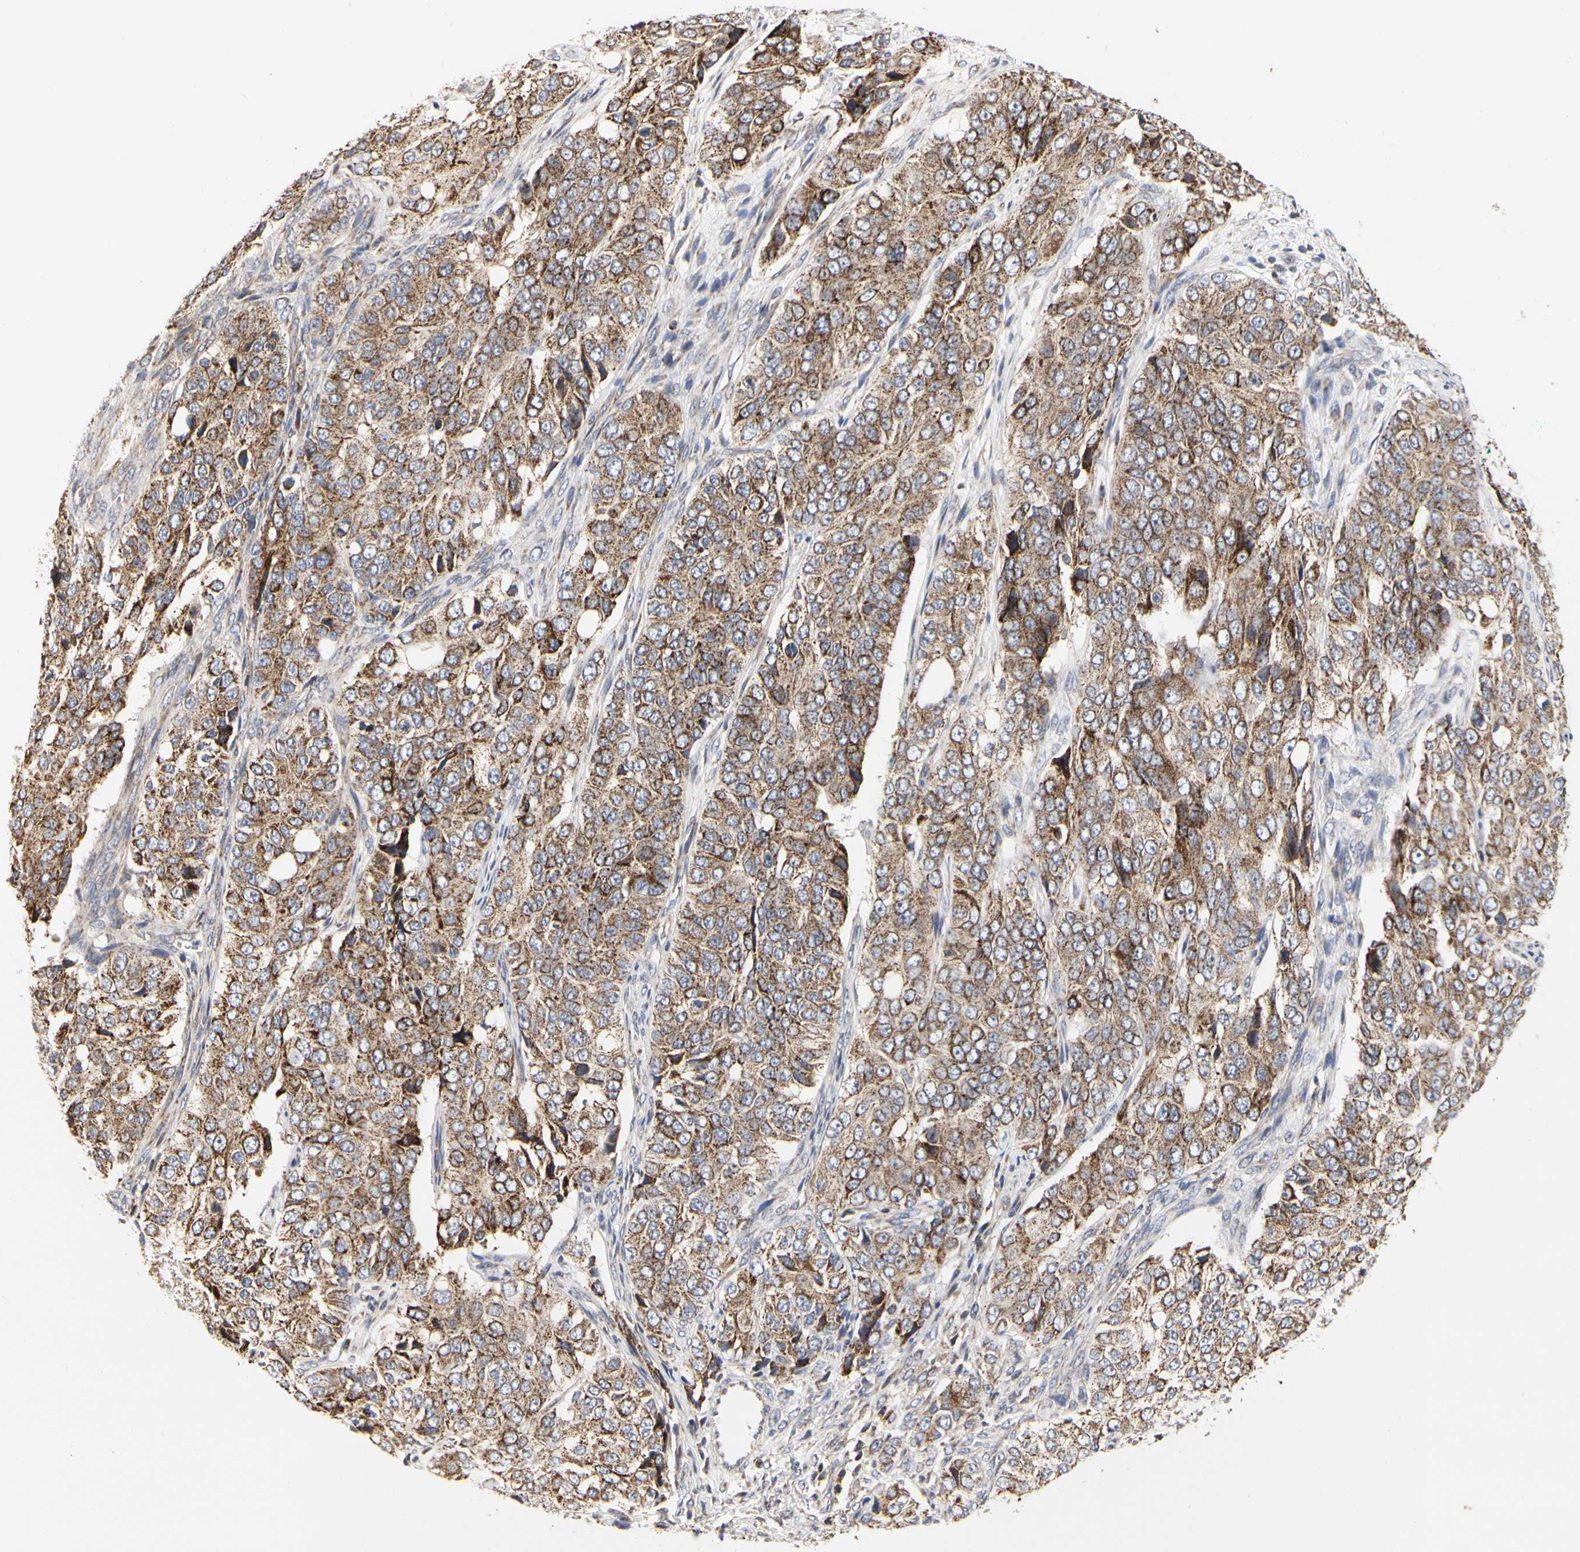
{"staining": {"intensity": "moderate", "quantity": ">75%", "location": "cytoplasmic/membranous"}, "tissue": "ovarian cancer", "cell_type": "Tumor cells", "image_type": "cancer", "snomed": [{"axis": "morphology", "description": "Carcinoma, endometroid"}, {"axis": "topography", "description": "Ovary"}], "caption": "This is a photomicrograph of immunohistochemistry (IHC) staining of ovarian endometroid carcinoma, which shows moderate positivity in the cytoplasmic/membranous of tumor cells.", "gene": "TSKU", "patient": {"sex": "female", "age": 51}}